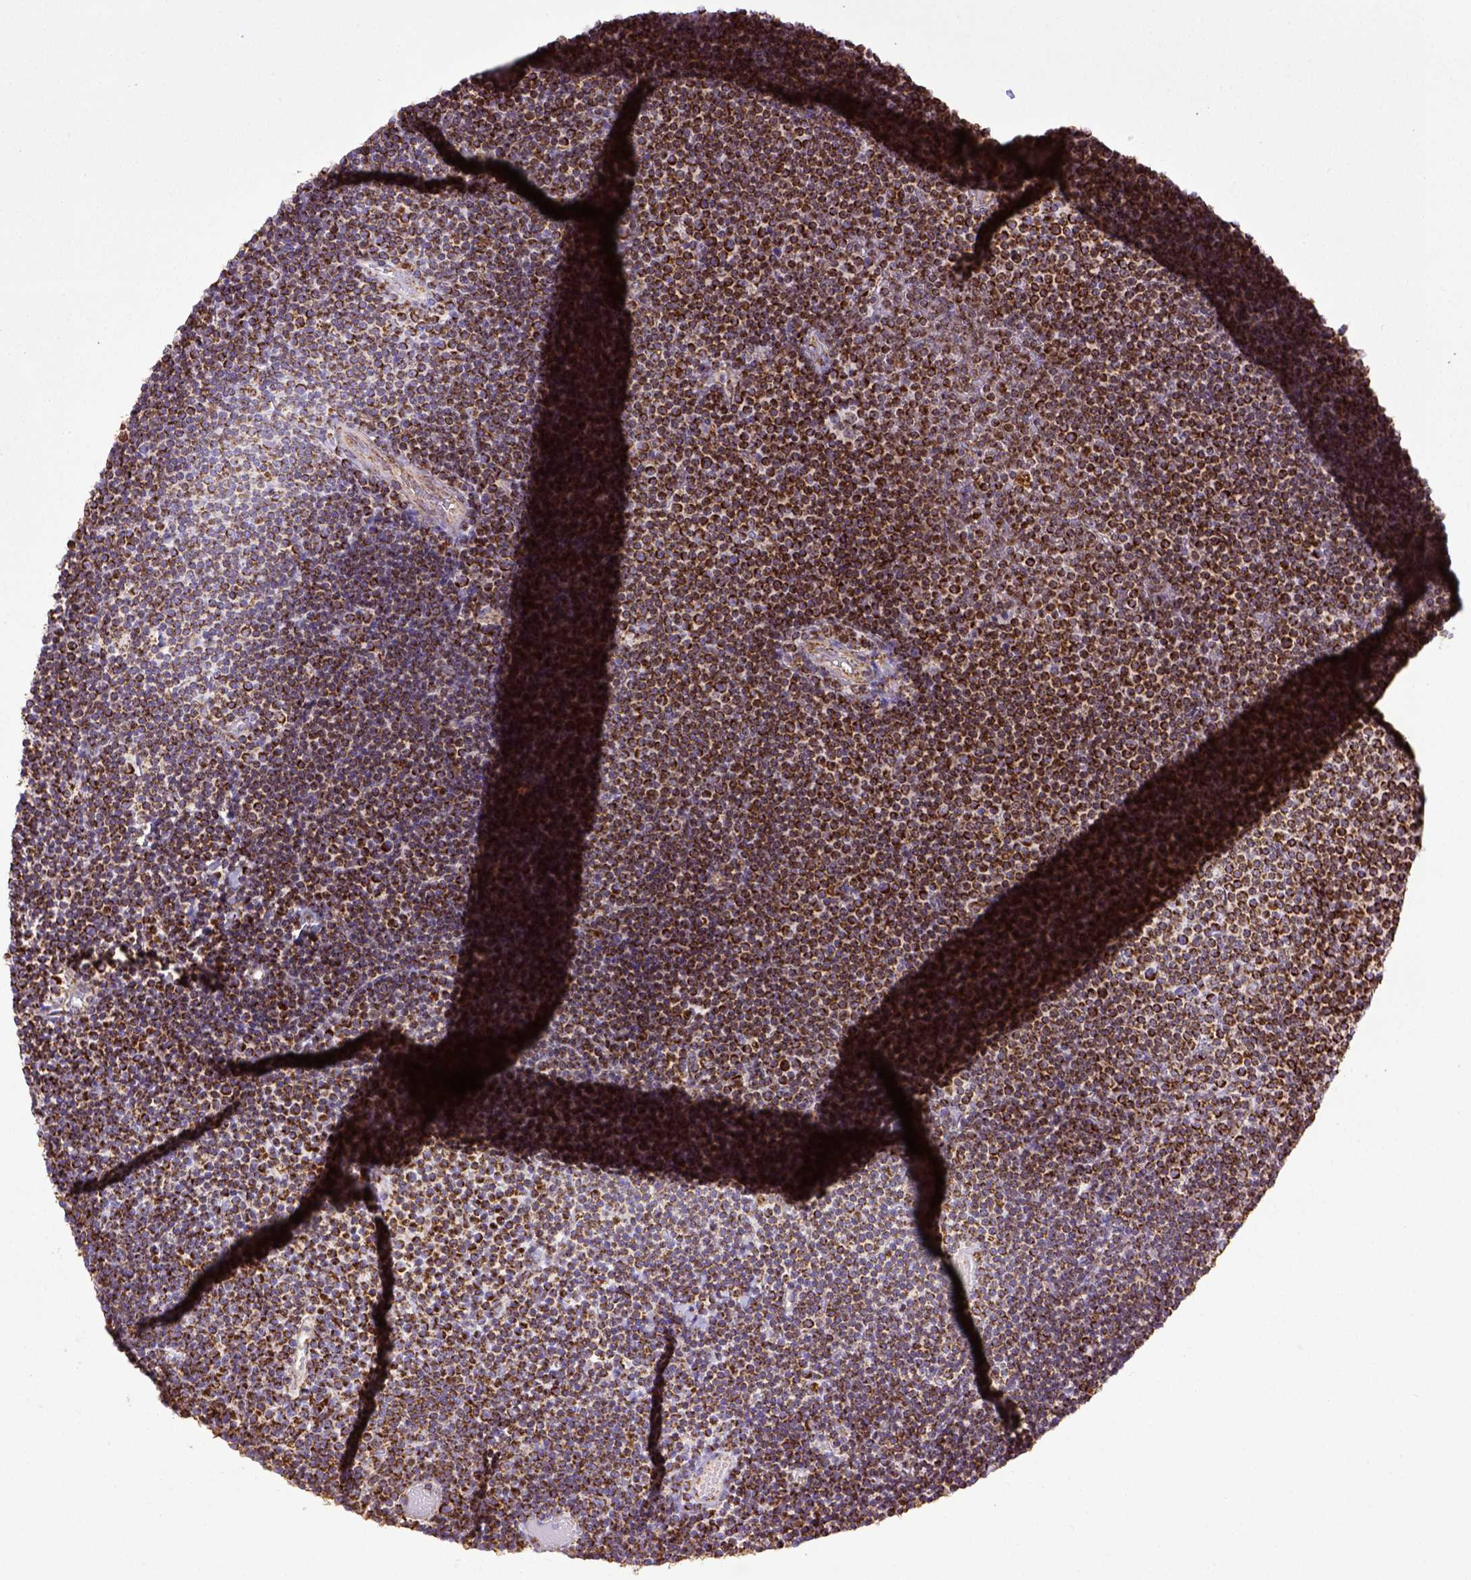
{"staining": {"intensity": "moderate", "quantity": ">75%", "location": "cytoplasmic/membranous"}, "tissue": "lymphoma", "cell_type": "Tumor cells", "image_type": "cancer", "snomed": [{"axis": "morphology", "description": "Malignant lymphoma, non-Hodgkin's type, Low grade"}, {"axis": "topography", "description": "Brain"}], "caption": "This image demonstrates IHC staining of lymphoma, with medium moderate cytoplasmic/membranous positivity in approximately >75% of tumor cells.", "gene": "MT-CO1", "patient": {"sex": "female", "age": 66}}